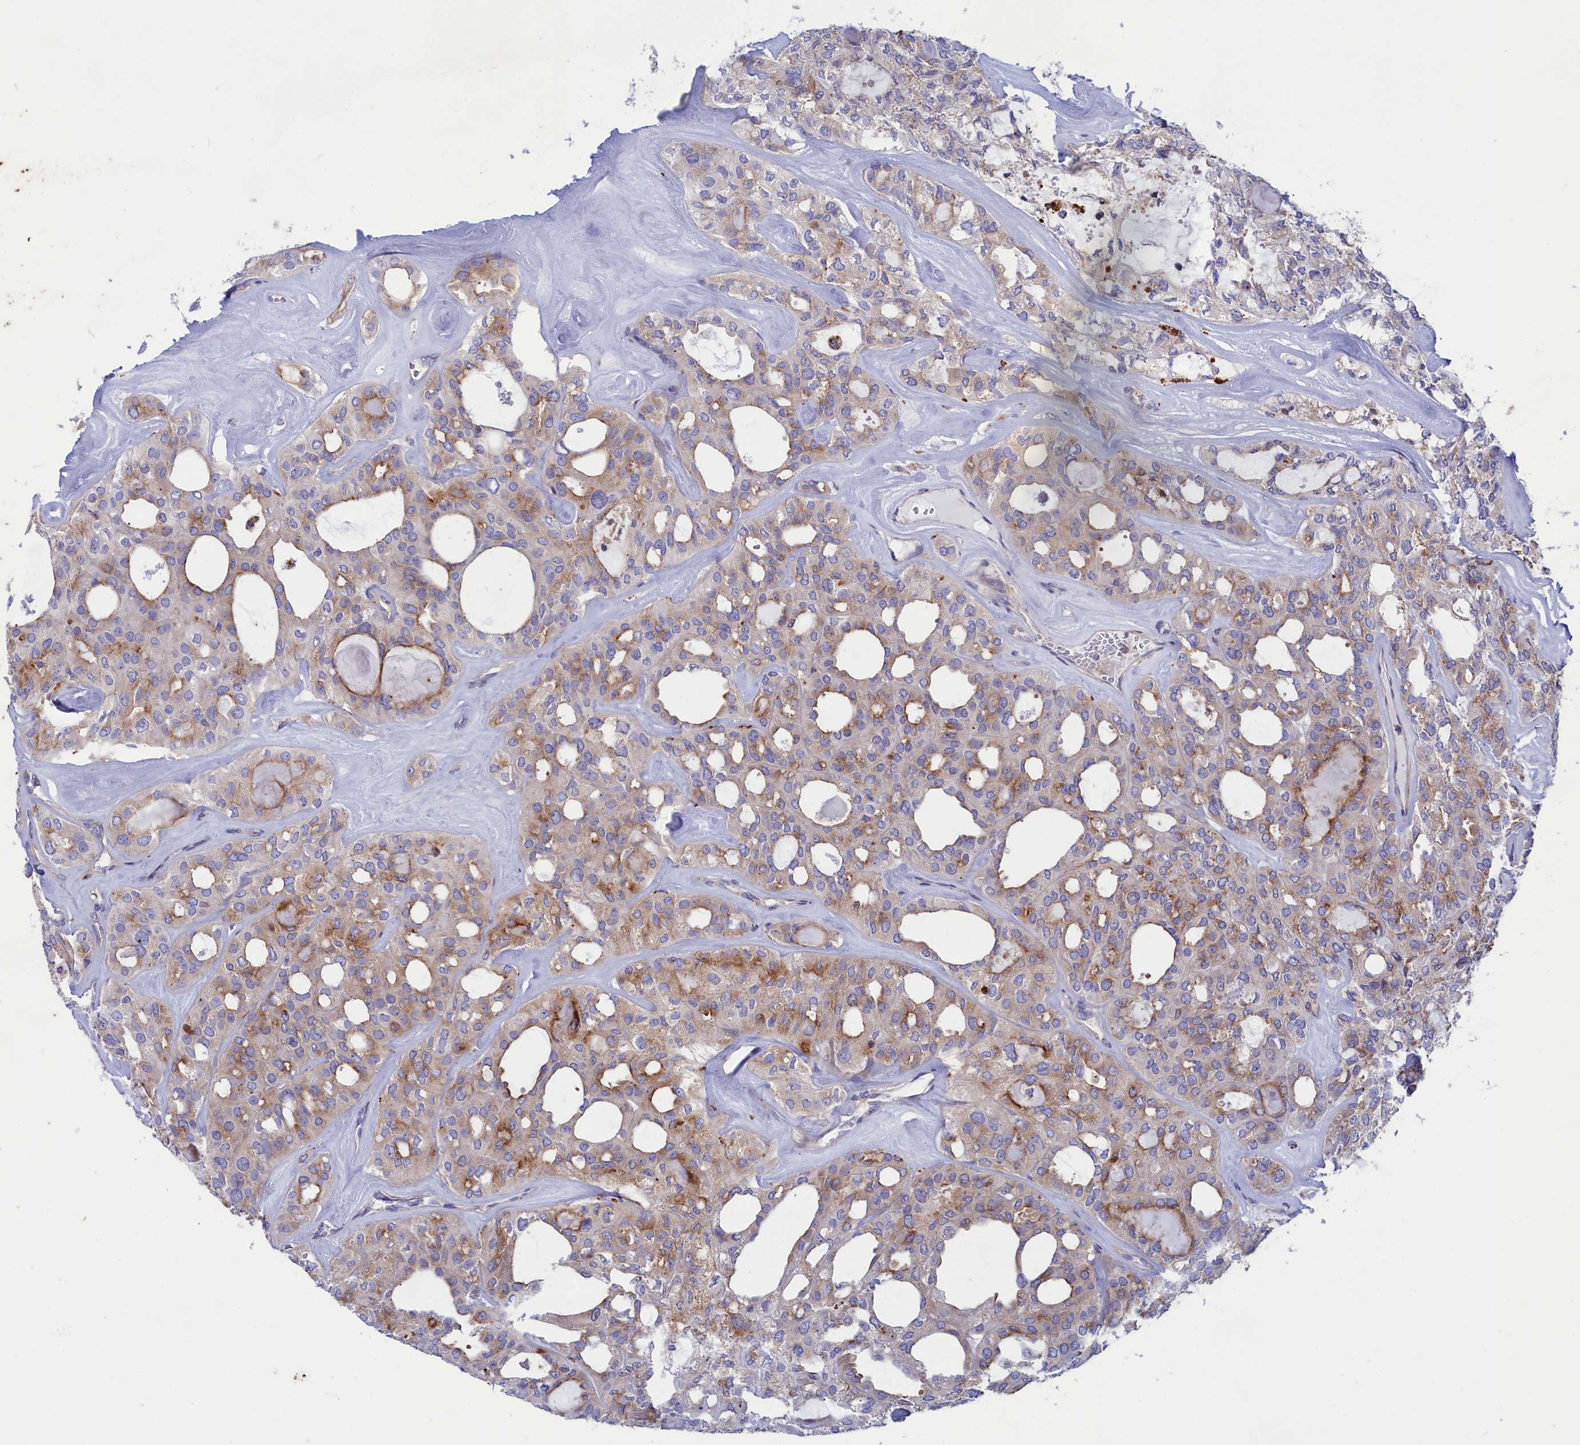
{"staining": {"intensity": "moderate", "quantity": "<25%", "location": "cytoplasmic/membranous"}, "tissue": "thyroid cancer", "cell_type": "Tumor cells", "image_type": "cancer", "snomed": [{"axis": "morphology", "description": "Follicular adenoma carcinoma, NOS"}, {"axis": "topography", "description": "Thyroid gland"}], "caption": "This is an image of IHC staining of thyroid follicular adenoma carcinoma, which shows moderate staining in the cytoplasmic/membranous of tumor cells.", "gene": "SCAMP4", "patient": {"sex": "male", "age": 75}}